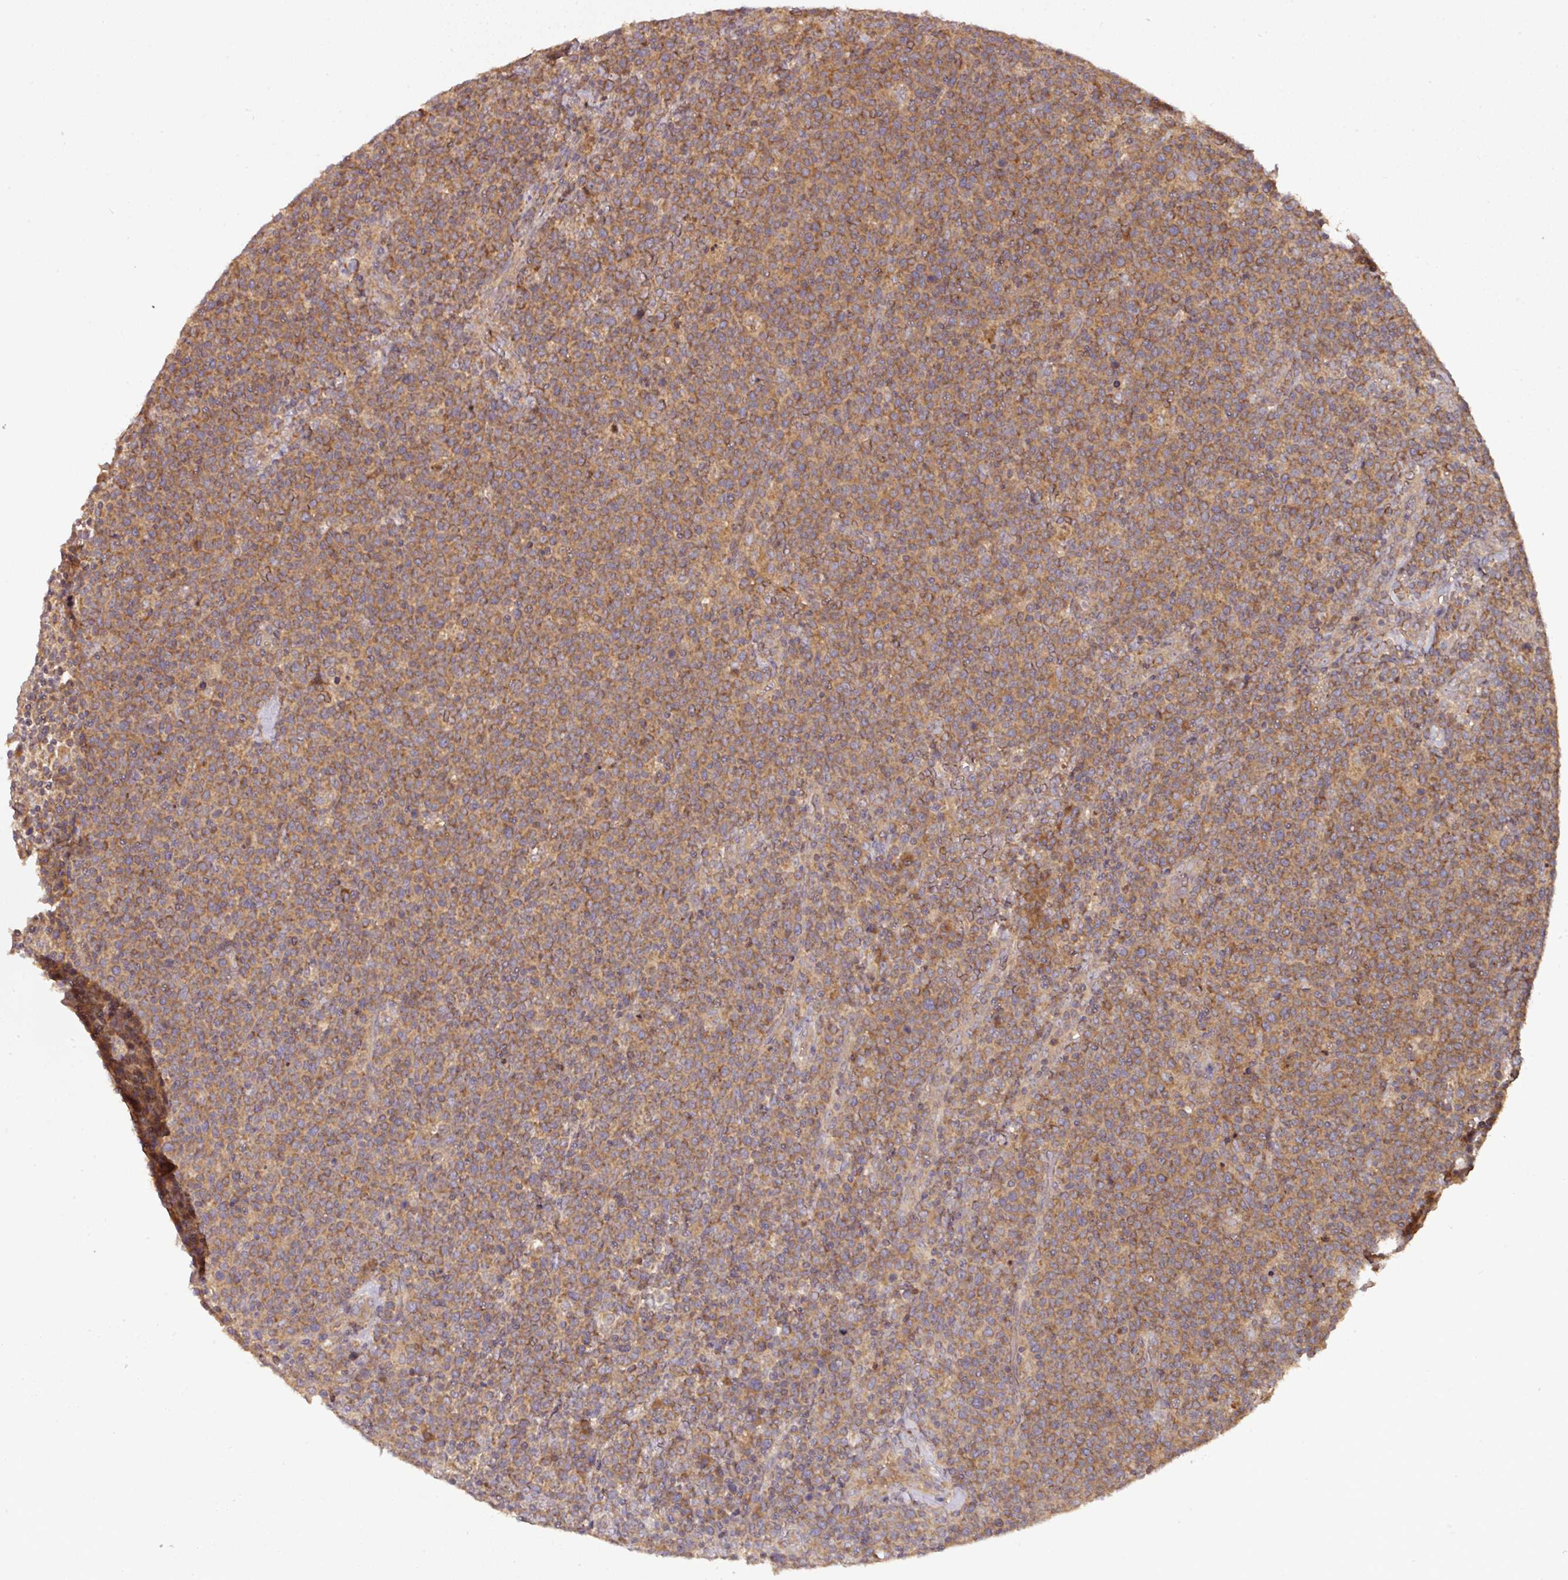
{"staining": {"intensity": "moderate", "quantity": ">75%", "location": "cytoplasmic/membranous"}, "tissue": "lymphoma", "cell_type": "Tumor cells", "image_type": "cancer", "snomed": [{"axis": "morphology", "description": "Malignant lymphoma, non-Hodgkin's type, High grade"}, {"axis": "topography", "description": "Lymph node"}], "caption": "Immunohistochemical staining of high-grade malignant lymphoma, non-Hodgkin's type demonstrates medium levels of moderate cytoplasmic/membranous staining in about >75% of tumor cells.", "gene": "MRRF", "patient": {"sex": "male", "age": 61}}